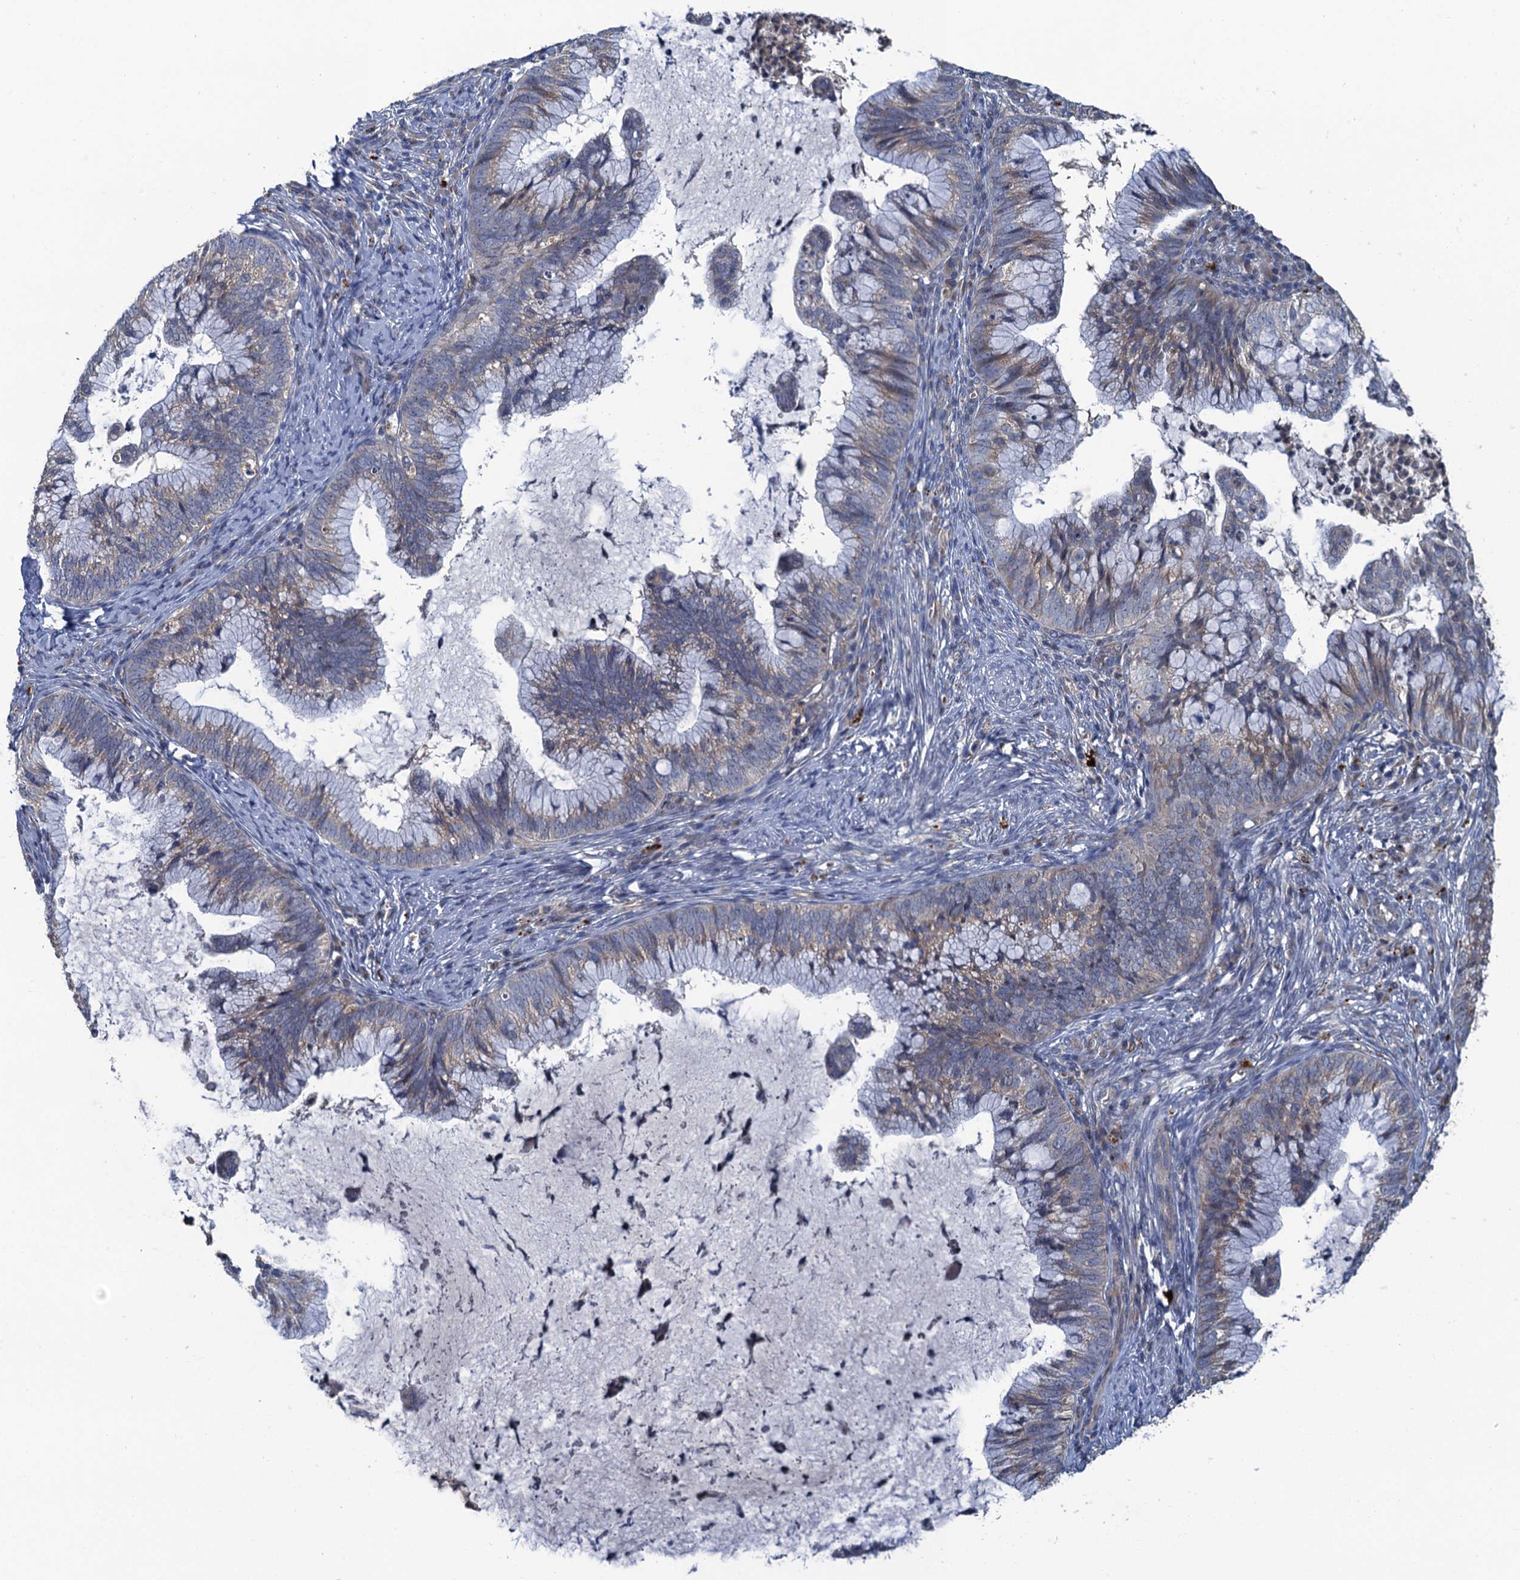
{"staining": {"intensity": "weak", "quantity": "25%-75%", "location": "cytoplasmic/membranous"}, "tissue": "cervical cancer", "cell_type": "Tumor cells", "image_type": "cancer", "snomed": [{"axis": "morphology", "description": "Adenocarcinoma, NOS"}, {"axis": "topography", "description": "Cervix"}], "caption": "Immunohistochemistry (IHC) of cervical cancer (adenocarcinoma) demonstrates low levels of weak cytoplasmic/membranous expression in about 25%-75% of tumor cells.", "gene": "KBTBD8", "patient": {"sex": "female", "age": 36}}